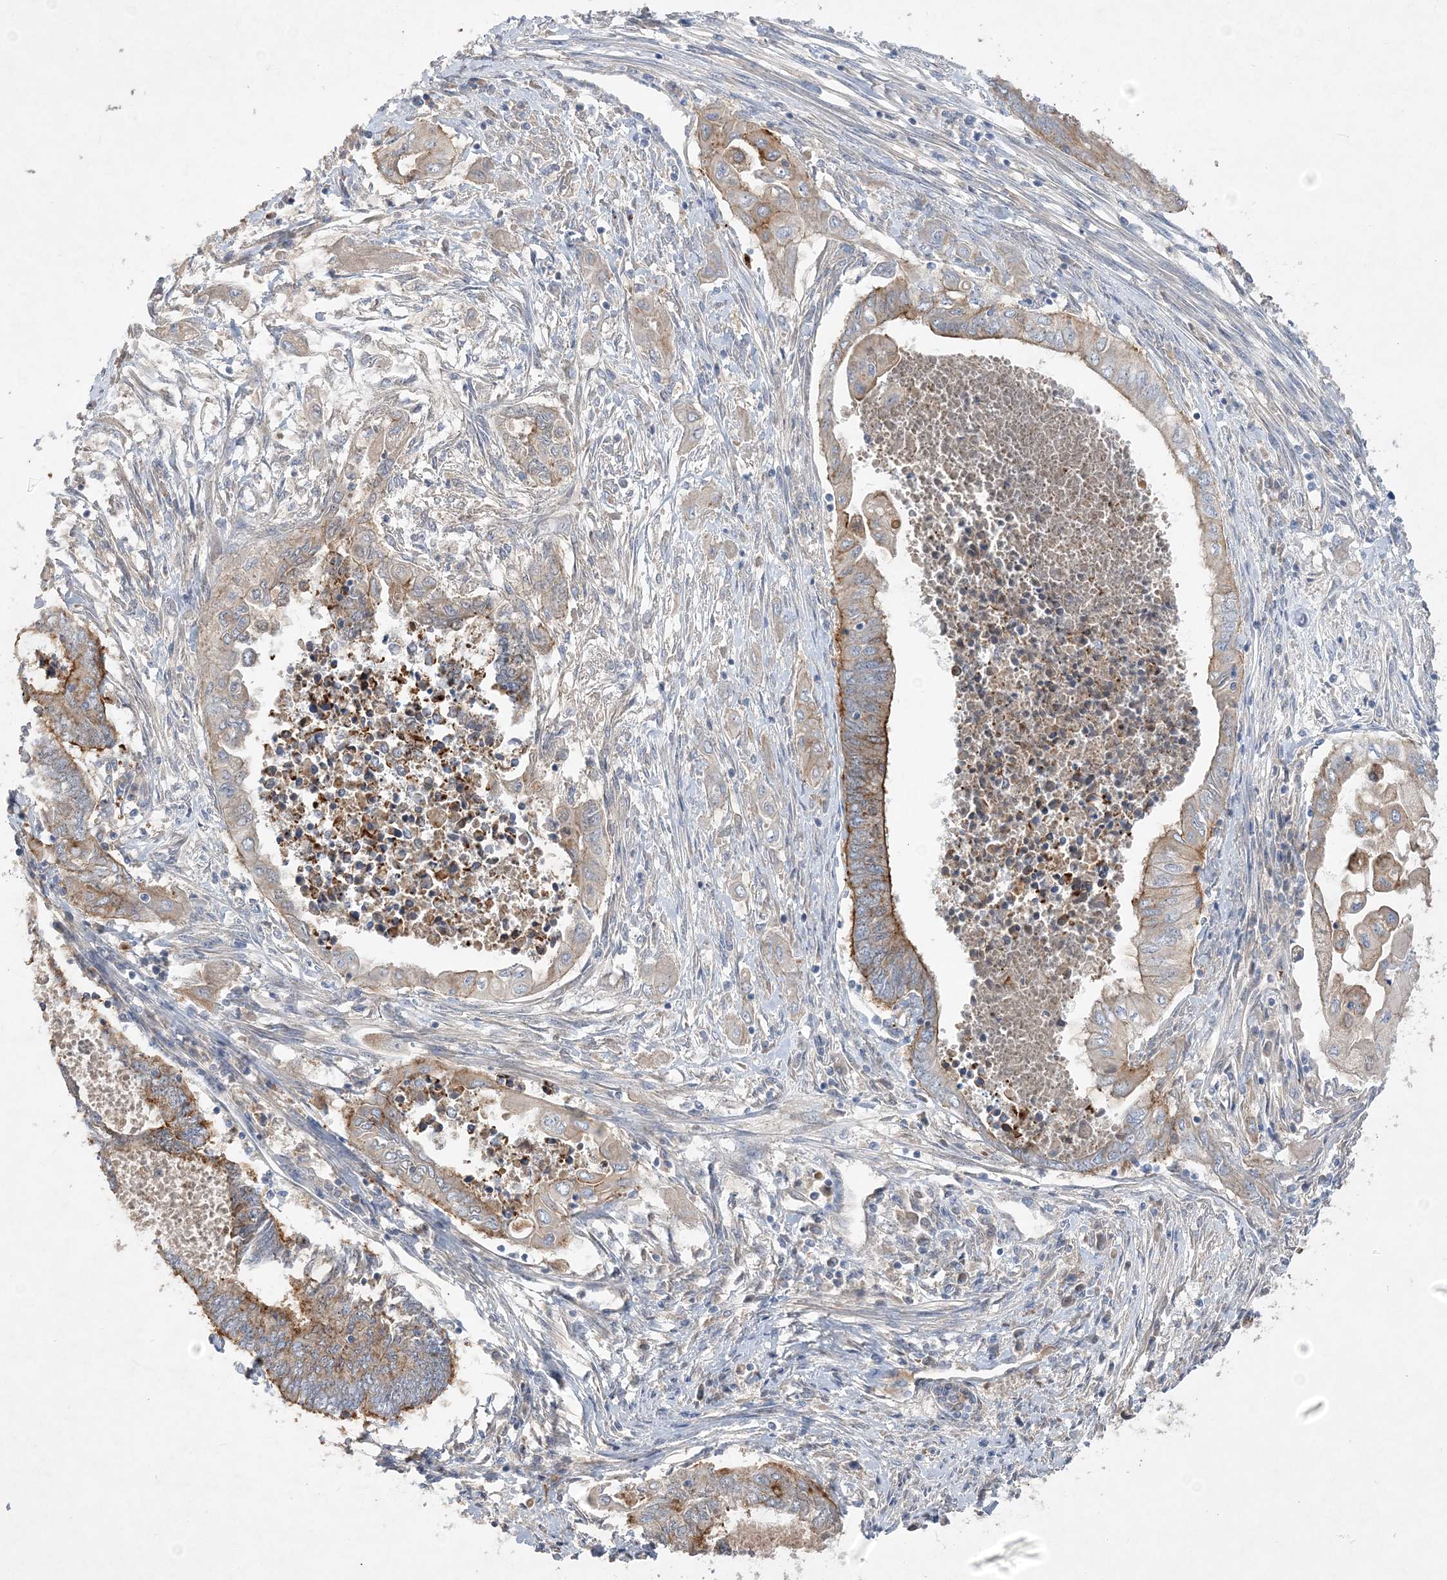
{"staining": {"intensity": "moderate", "quantity": ">75%", "location": "cytoplasmic/membranous"}, "tissue": "endometrial cancer", "cell_type": "Tumor cells", "image_type": "cancer", "snomed": [{"axis": "morphology", "description": "Adenocarcinoma, NOS"}, {"axis": "topography", "description": "Uterus"}, {"axis": "topography", "description": "Endometrium"}], "caption": "A brown stain labels moderate cytoplasmic/membranous expression of a protein in human endometrial adenocarcinoma tumor cells. (Stains: DAB in brown, nuclei in blue, Microscopy: brightfield microscopy at high magnification).", "gene": "ADCK2", "patient": {"sex": "female", "age": 70}}